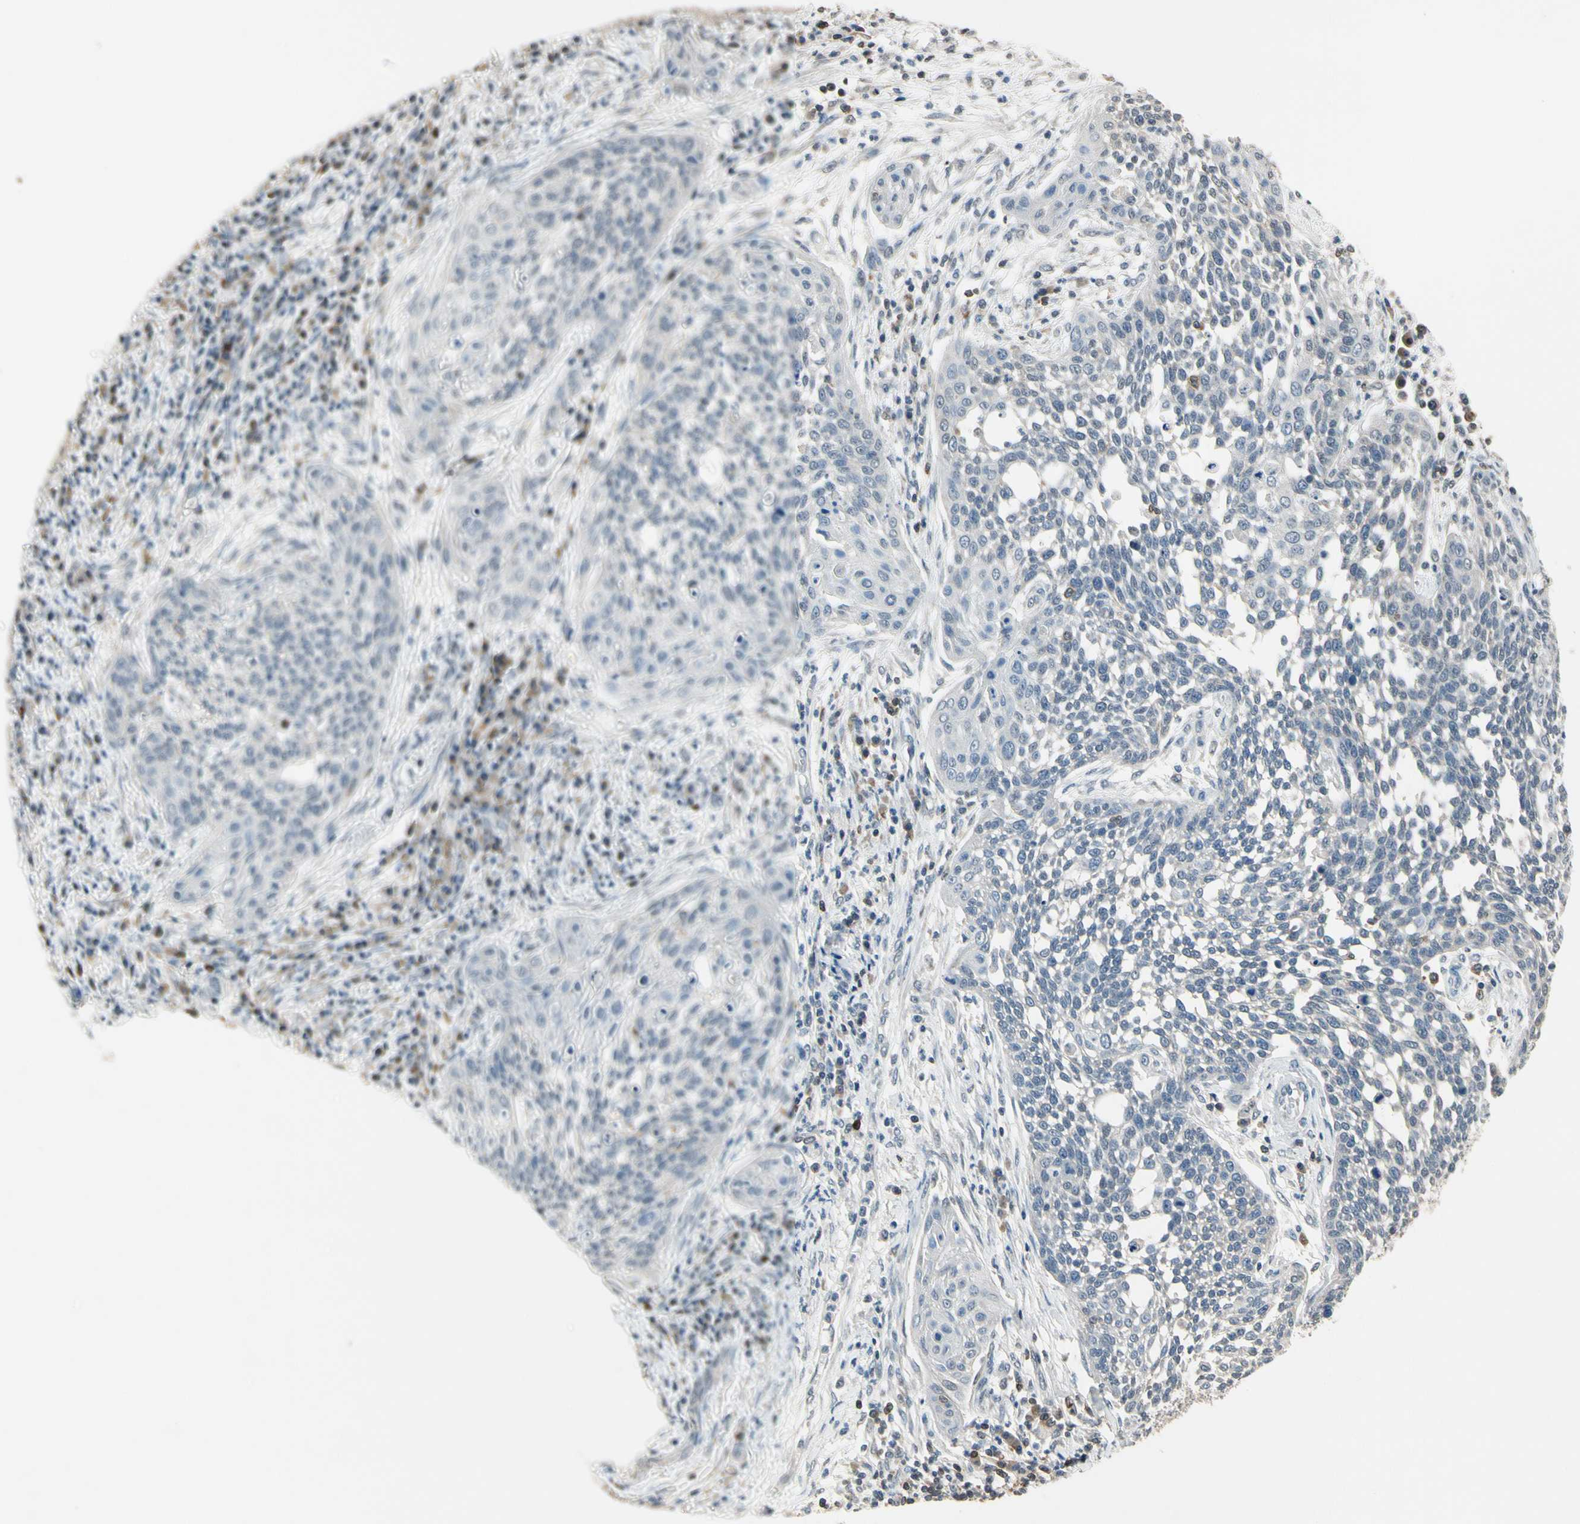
{"staining": {"intensity": "negative", "quantity": "none", "location": "none"}, "tissue": "cervical cancer", "cell_type": "Tumor cells", "image_type": "cancer", "snomed": [{"axis": "morphology", "description": "Squamous cell carcinoma, NOS"}, {"axis": "topography", "description": "Cervix"}], "caption": "Cervical cancer (squamous cell carcinoma) was stained to show a protein in brown. There is no significant expression in tumor cells.", "gene": "NFATC2", "patient": {"sex": "female", "age": 34}}